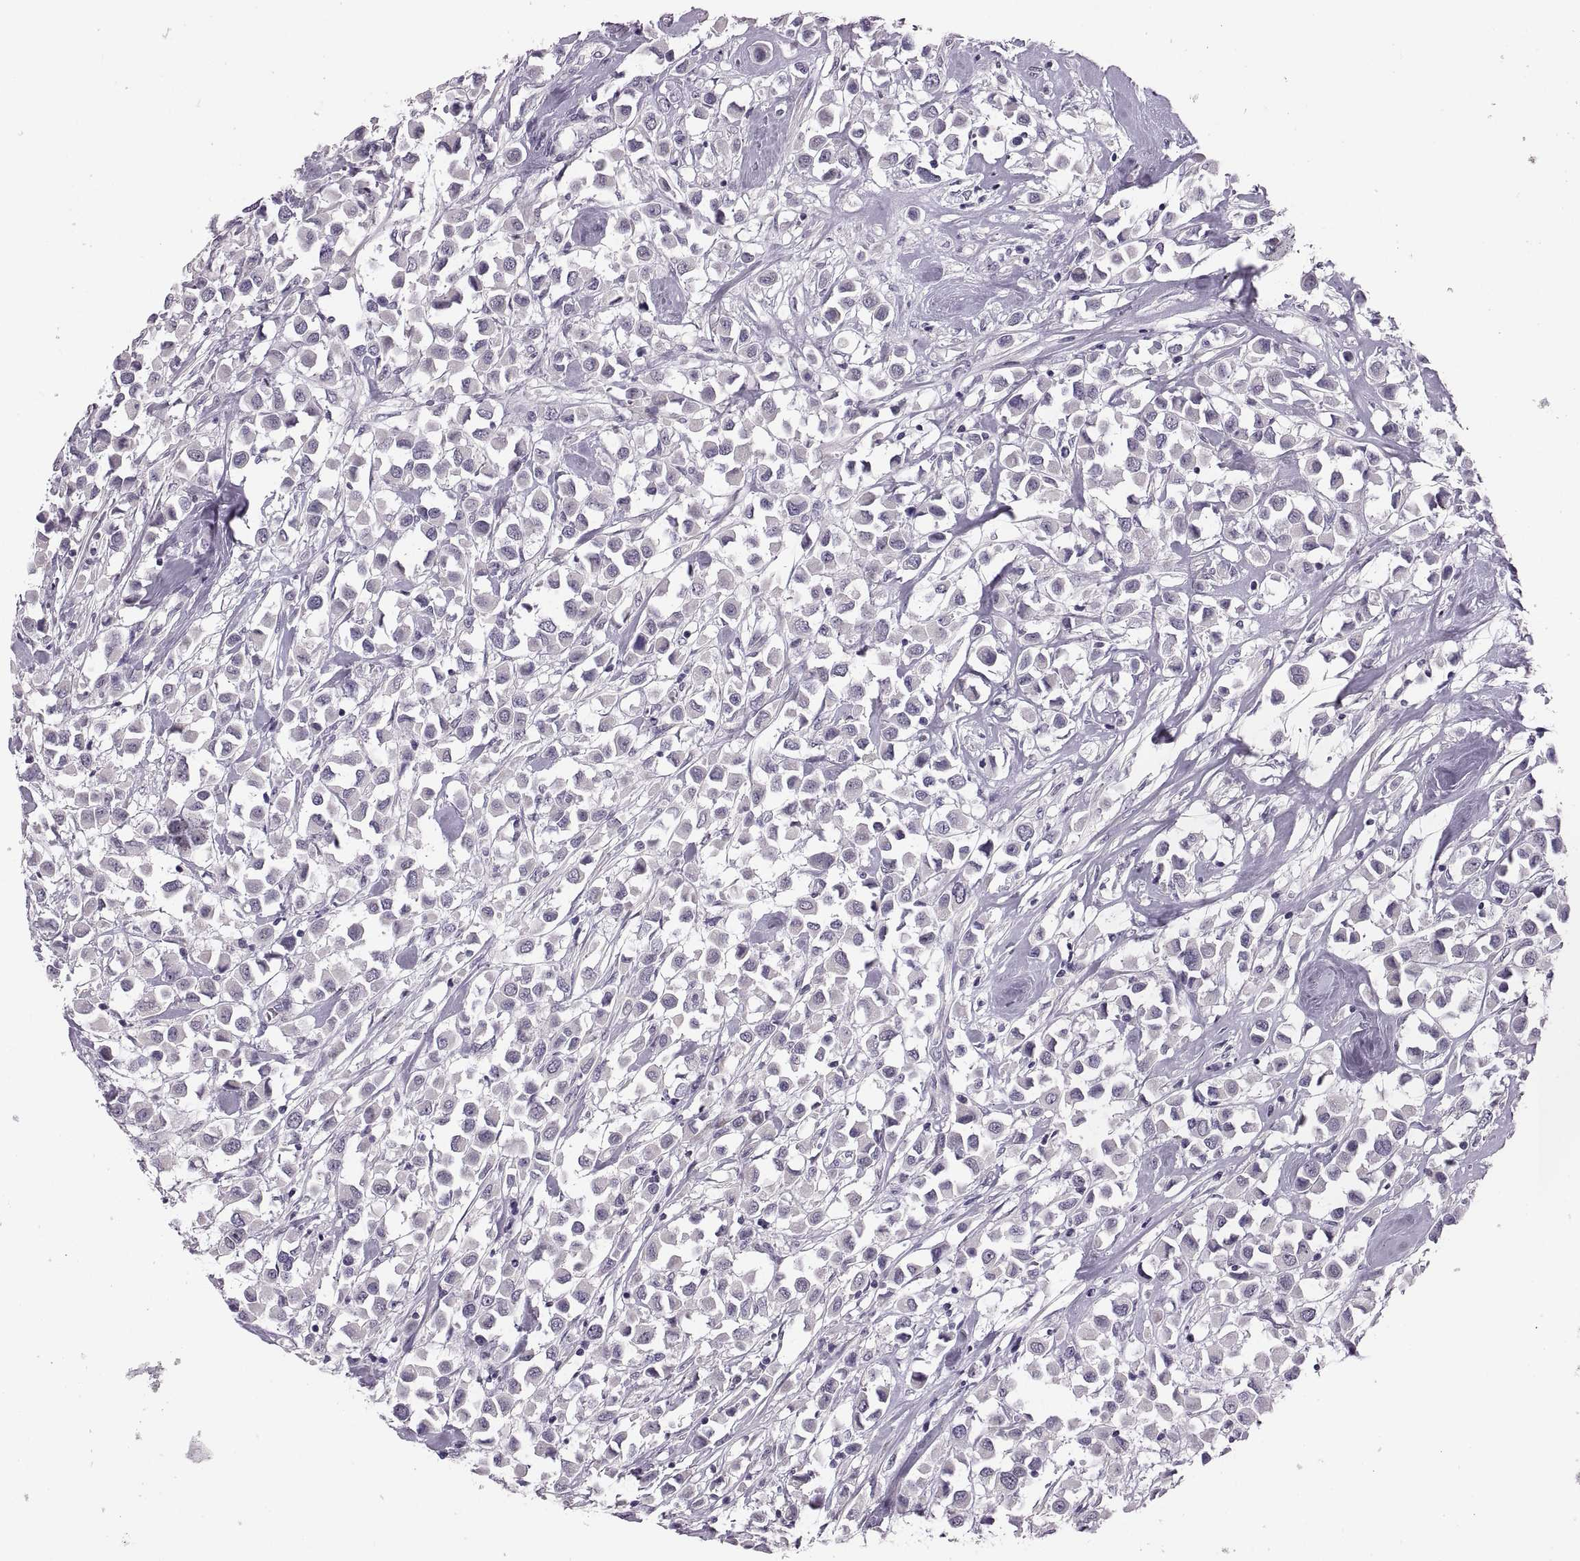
{"staining": {"intensity": "negative", "quantity": "none", "location": "none"}, "tissue": "breast cancer", "cell_type": "Tumor cells", "image_type": "cancer", "snomed": [{"axis": "morphology", "description": "Duct carcinoma"}, {"axis": "topography", "description": "Breast"}], "caption": "Tumor cells are negative for protein expression in human breast cancer.", "gene": "ADH6", "patient": {"sex": "female", "age": 61}}